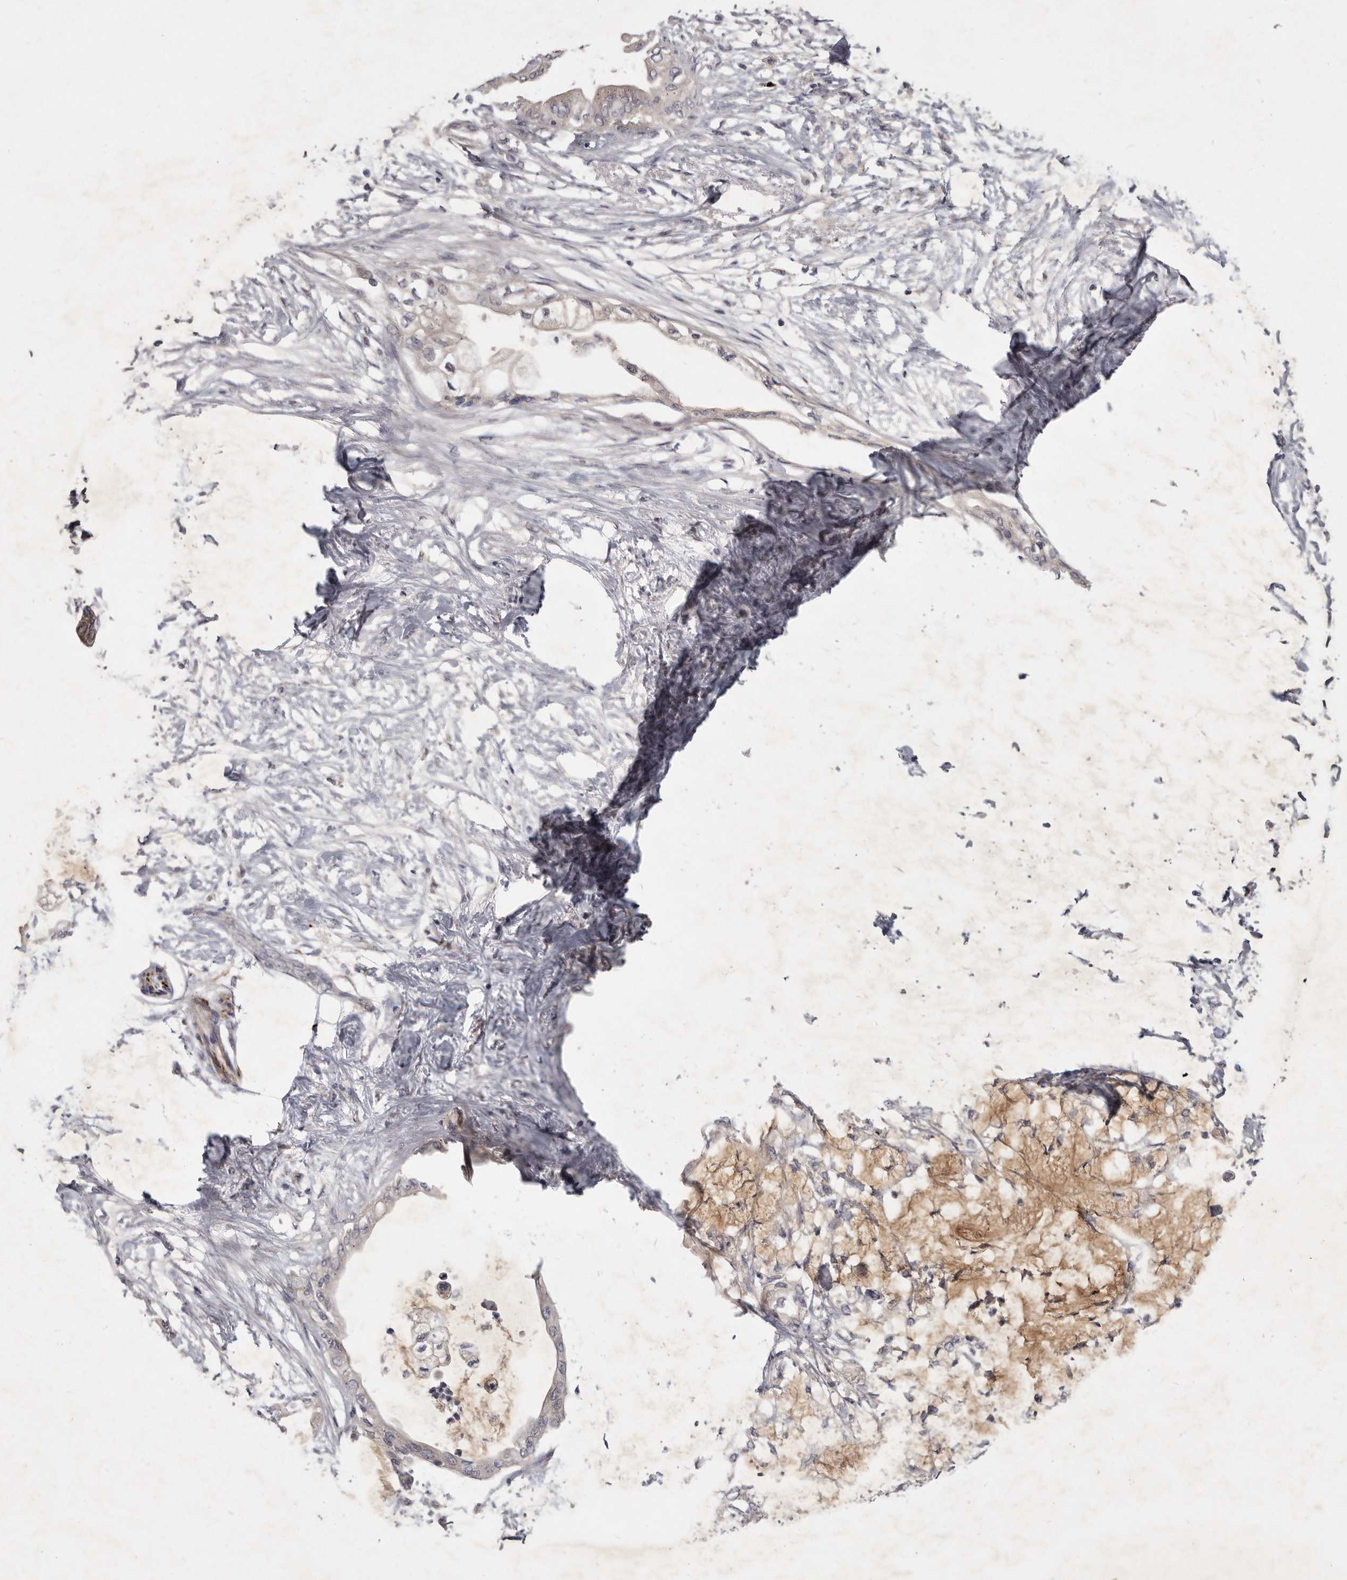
{"staining": {"intensity": "weak", "quantity": "<25%", "location": "cytoplasmic/membranous"}, "tissue": "pancreatic cancer", "cell_type": "Tumor cells", "image_type": "cancer", "snomed": [{"axis": "morphology", "description": "Normal tissue, NOS"}, {"axis": "morphology", "description": "Adenocarcinoma, NOS"}, {"axis": "topography", "description": "Pancreas"}, {"axis": "topography", "description": "Duodenum"}], "caption": "DAB (3,3'-diaminobenzidine) immunohistochemical staining of pancreatic adenocarcinoma exhibits no significant expression in tumor cells.", "gene": "SLC22A1", "patient": {"sex": "female", "age": 60}}